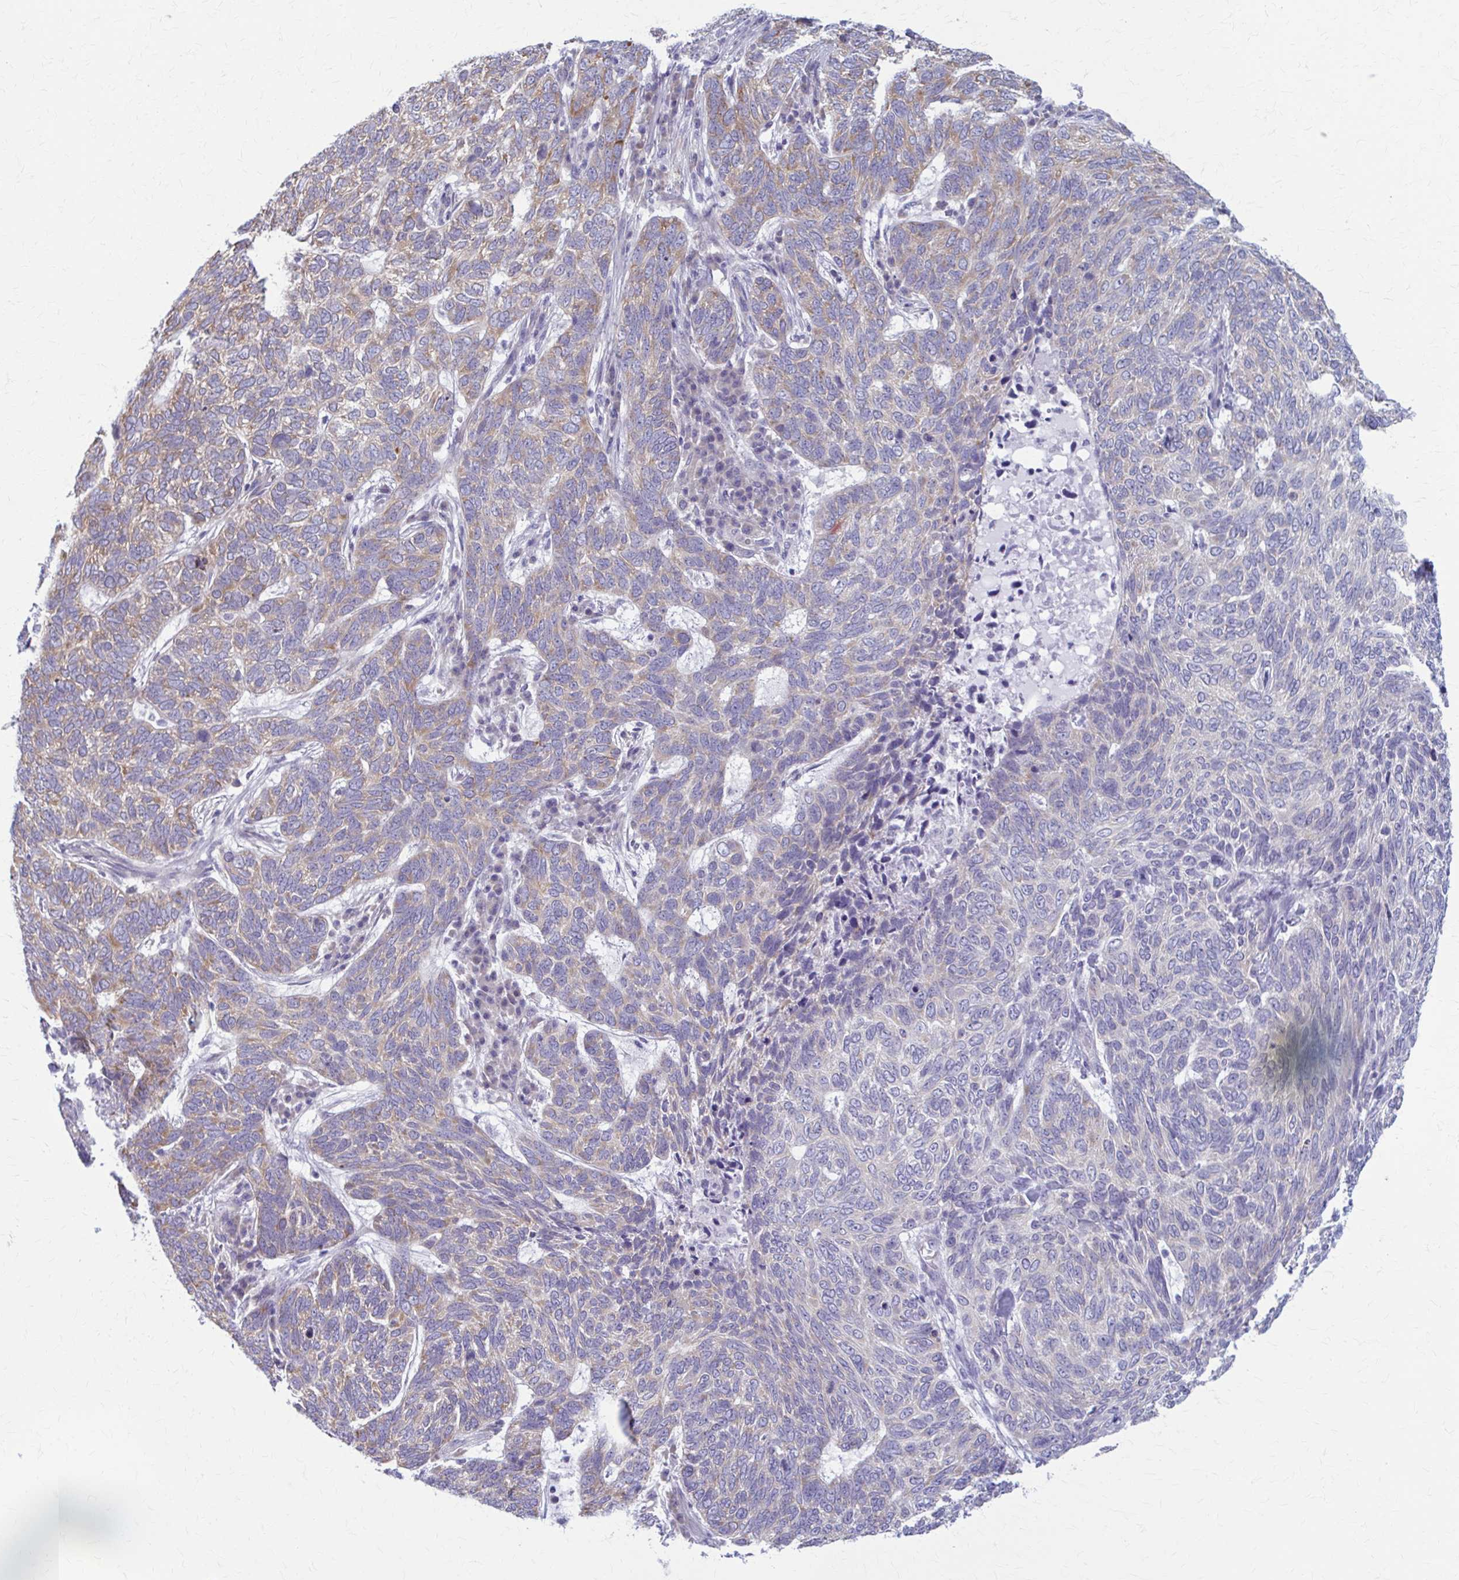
{"staining": {"intensity": "weak", "quantity": "25%-75%", "location": "cytoplasmic/membranous"}, "tissue": "skin cancer", "cell_type": "Tumor cells", "image_type": "cancer", "snomed": [{"axis": "morphology", "description": "Basal cell carcinoma"}, {"axis": "topography", "description": "Skin"}], "caption": "Weak cytoplasmic/membranous positivity for a protein is identified in approximately 25%-75% of tumor cells of skin basal cell carcinoma using immunohistochemistry.", "gene": "PRKRA", "patient": {"sex": "female", "age": 65}}